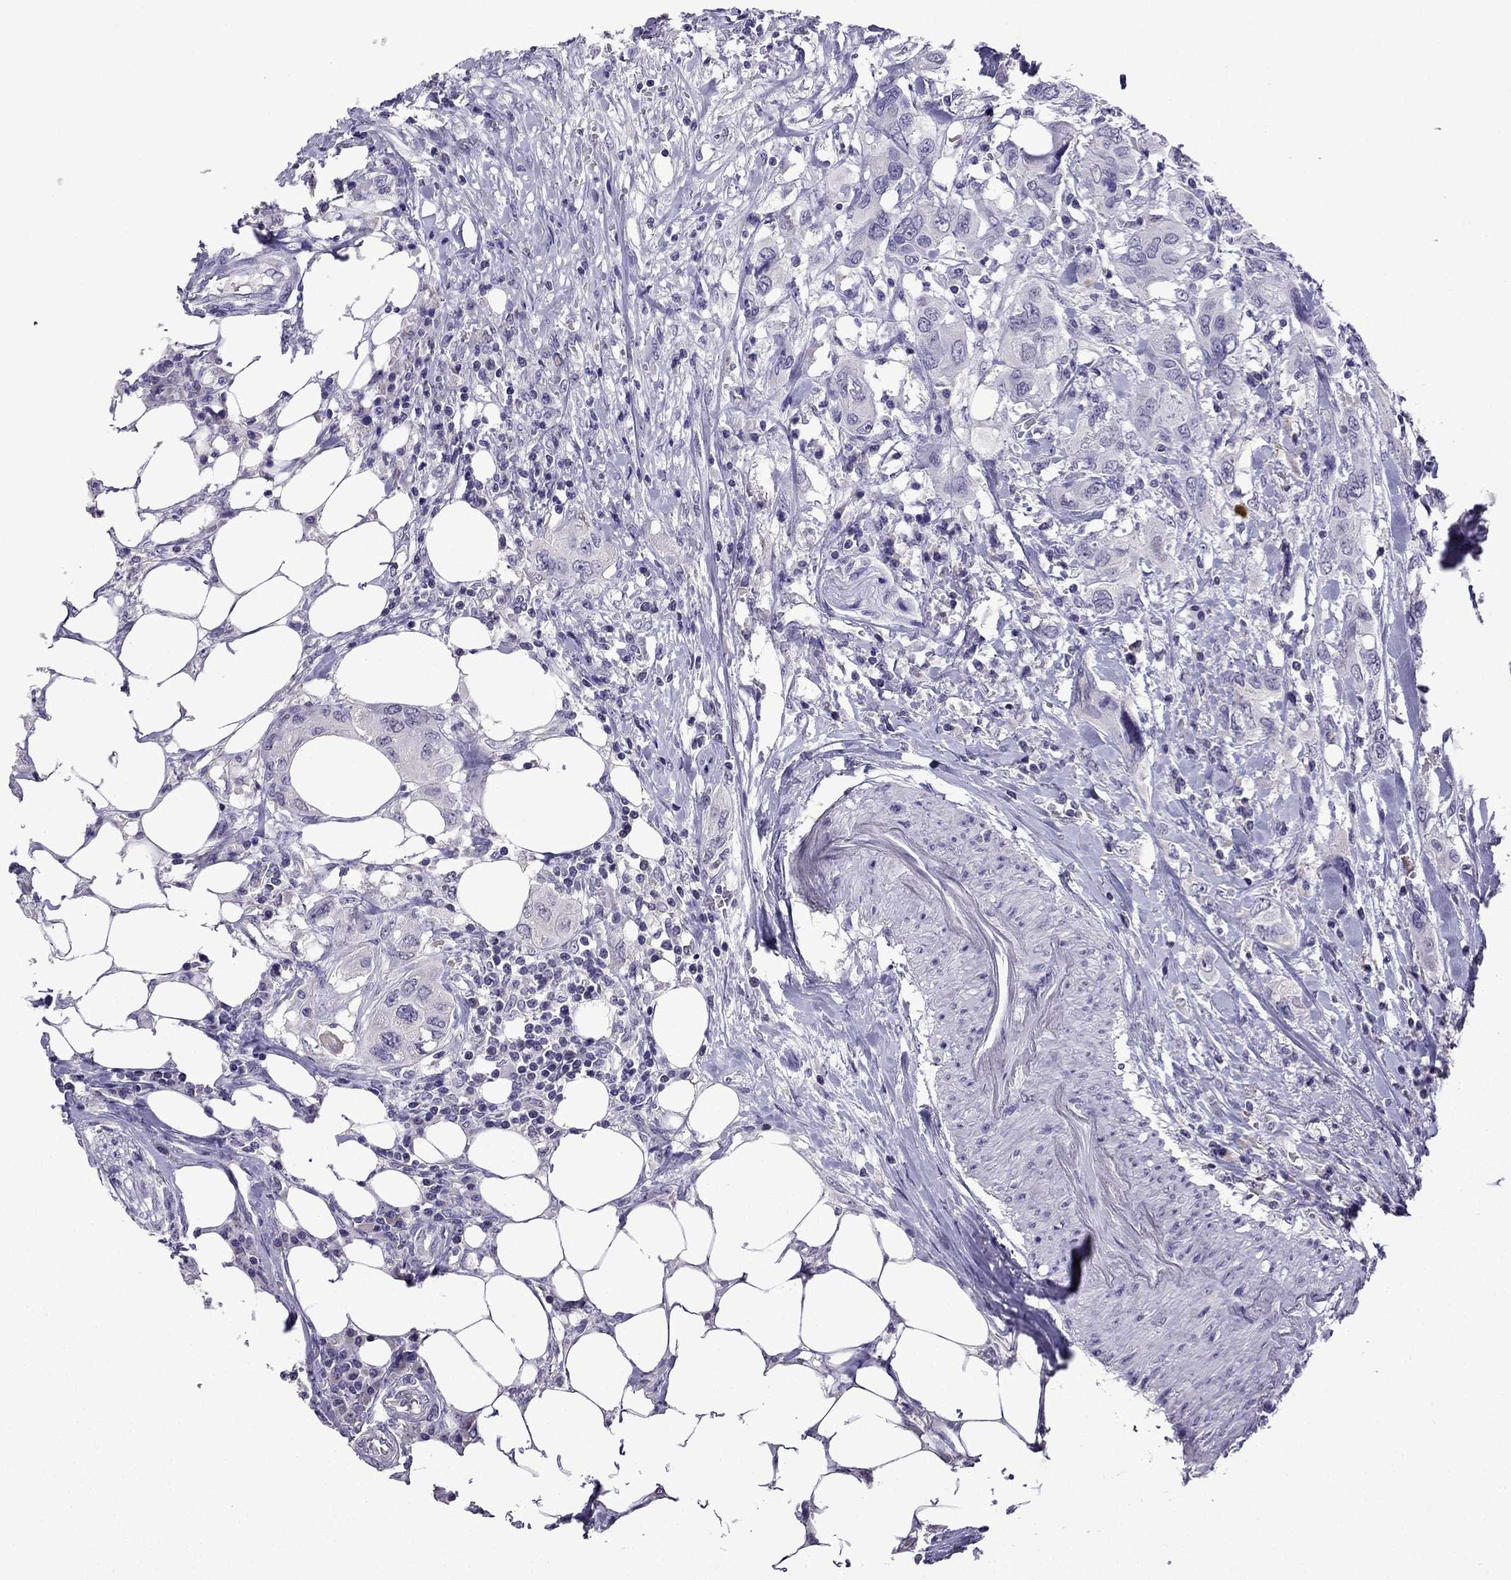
{"staining": {"intensity": "negative", "quantity": "none", "location": "none"}, "tissue": "urothelial cancer", "cell_type": "Tumor cells", "image_type": "cancer", "snomed": [{"axis": "morphology", "description": "Urothelial carcinoma, NOS"}, {"axis": "morphology", "description": "Urothelial carcinoma, High grade"}, {"axis": "topography", "description": "Urinary bladder"}], "caption": "An image of urothelial cancer stained for a protein reveals no brown staining in tumor cells.", "gene": "TTN", "patient": {"sex": "male", "age": 63}}